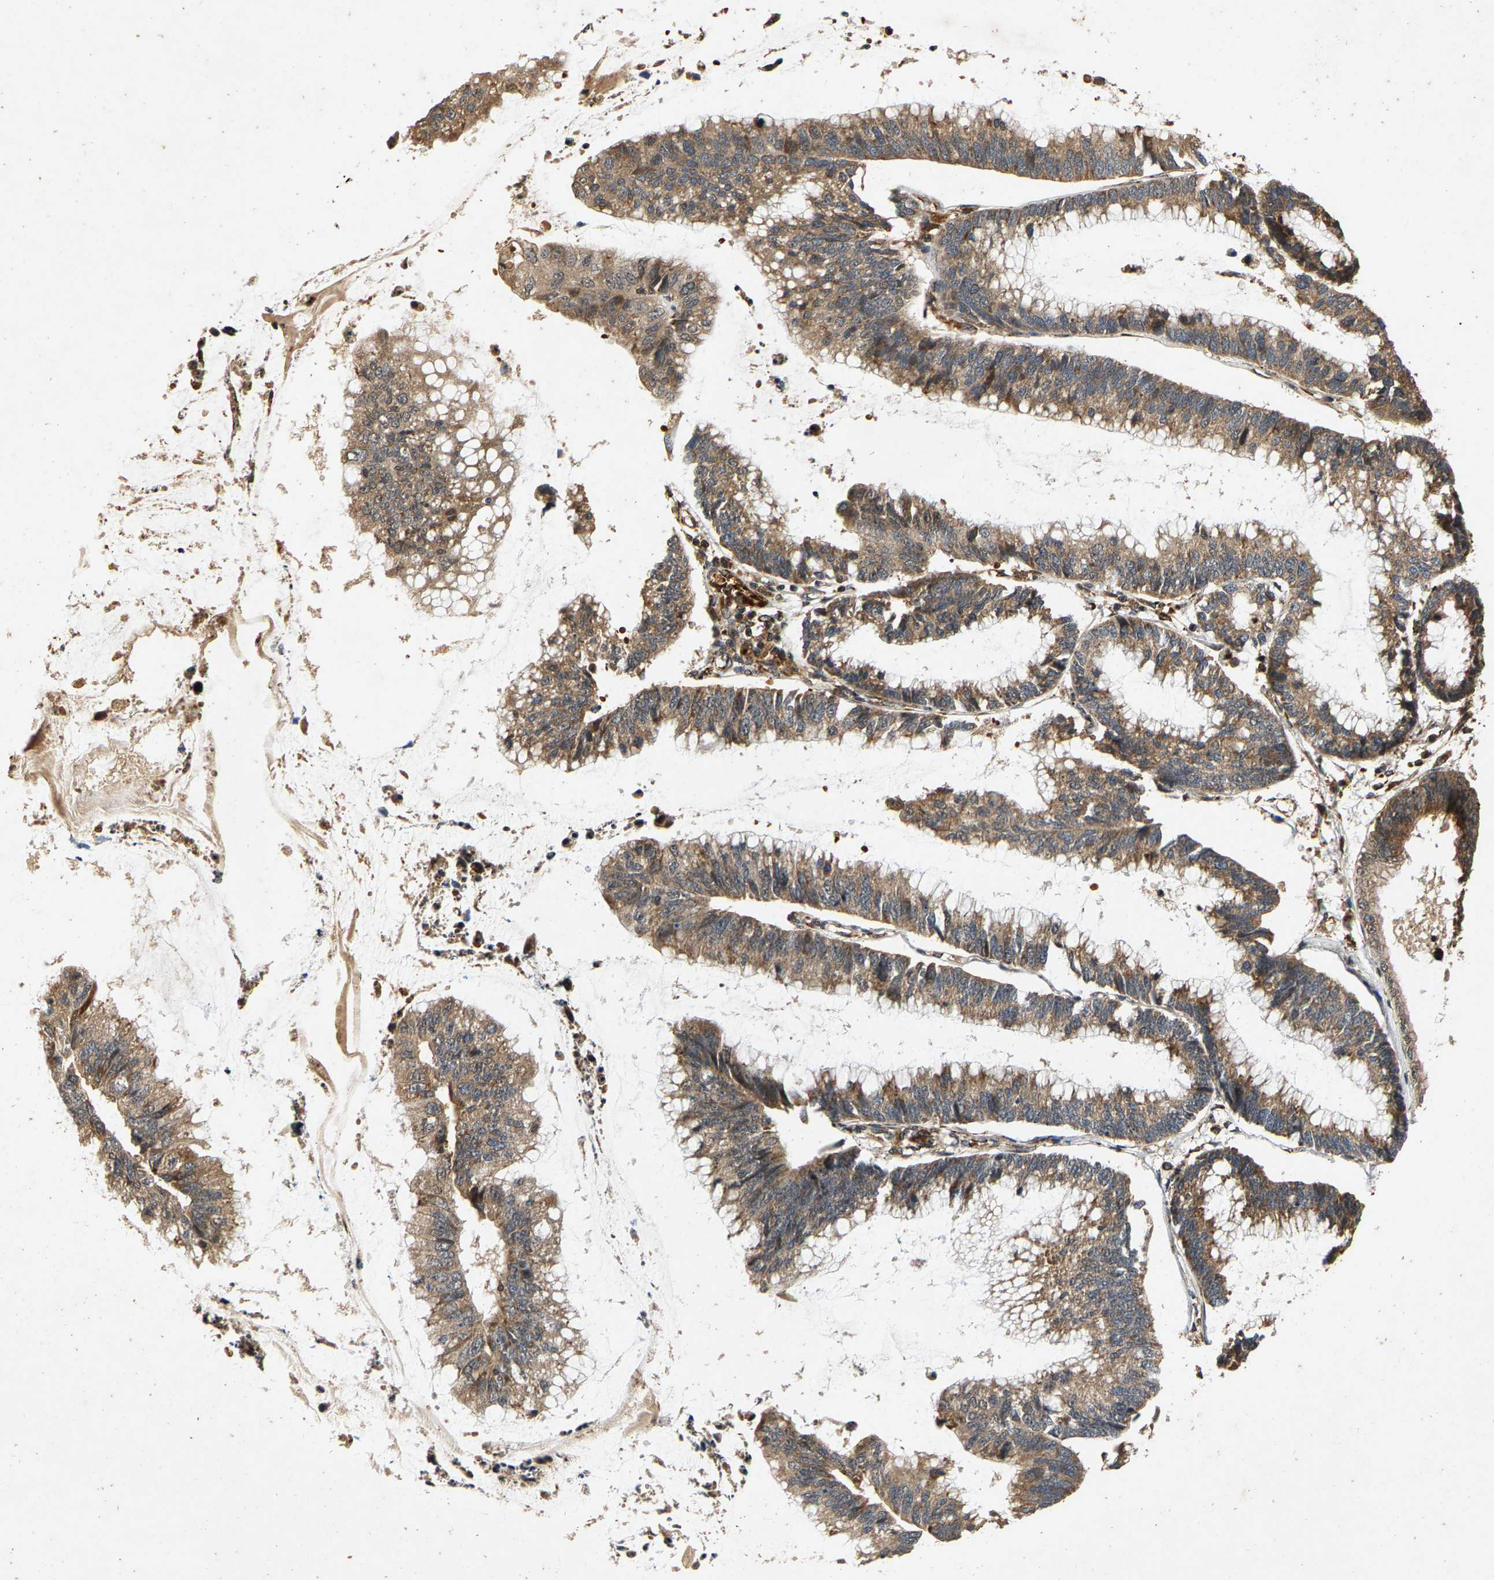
{"staining": {"intensity": "moderate", "quantity": ">75%", "location": "cytoplasmic/membranous"}, "tissue": "stomach cancer", "cell_type": "Tumor cells", "image_type": "cancer", "snomed": [{"axis": "morphology", "description": "Adenocarcinoma, NOS"}, {"axis": "topography", "description": "Stomach"}], "caption": "Brown immunohistochemical staining in stomach cancer exhibits moderate cytoplasmic/membranous expression in about >75% of tumor cells. (DAB (3,3'-diaminobenzidine) IHC with brightfield microscopy, high magnification).", "gene": "CIDEC", "patient": {"sex": "male", "age": 59}}